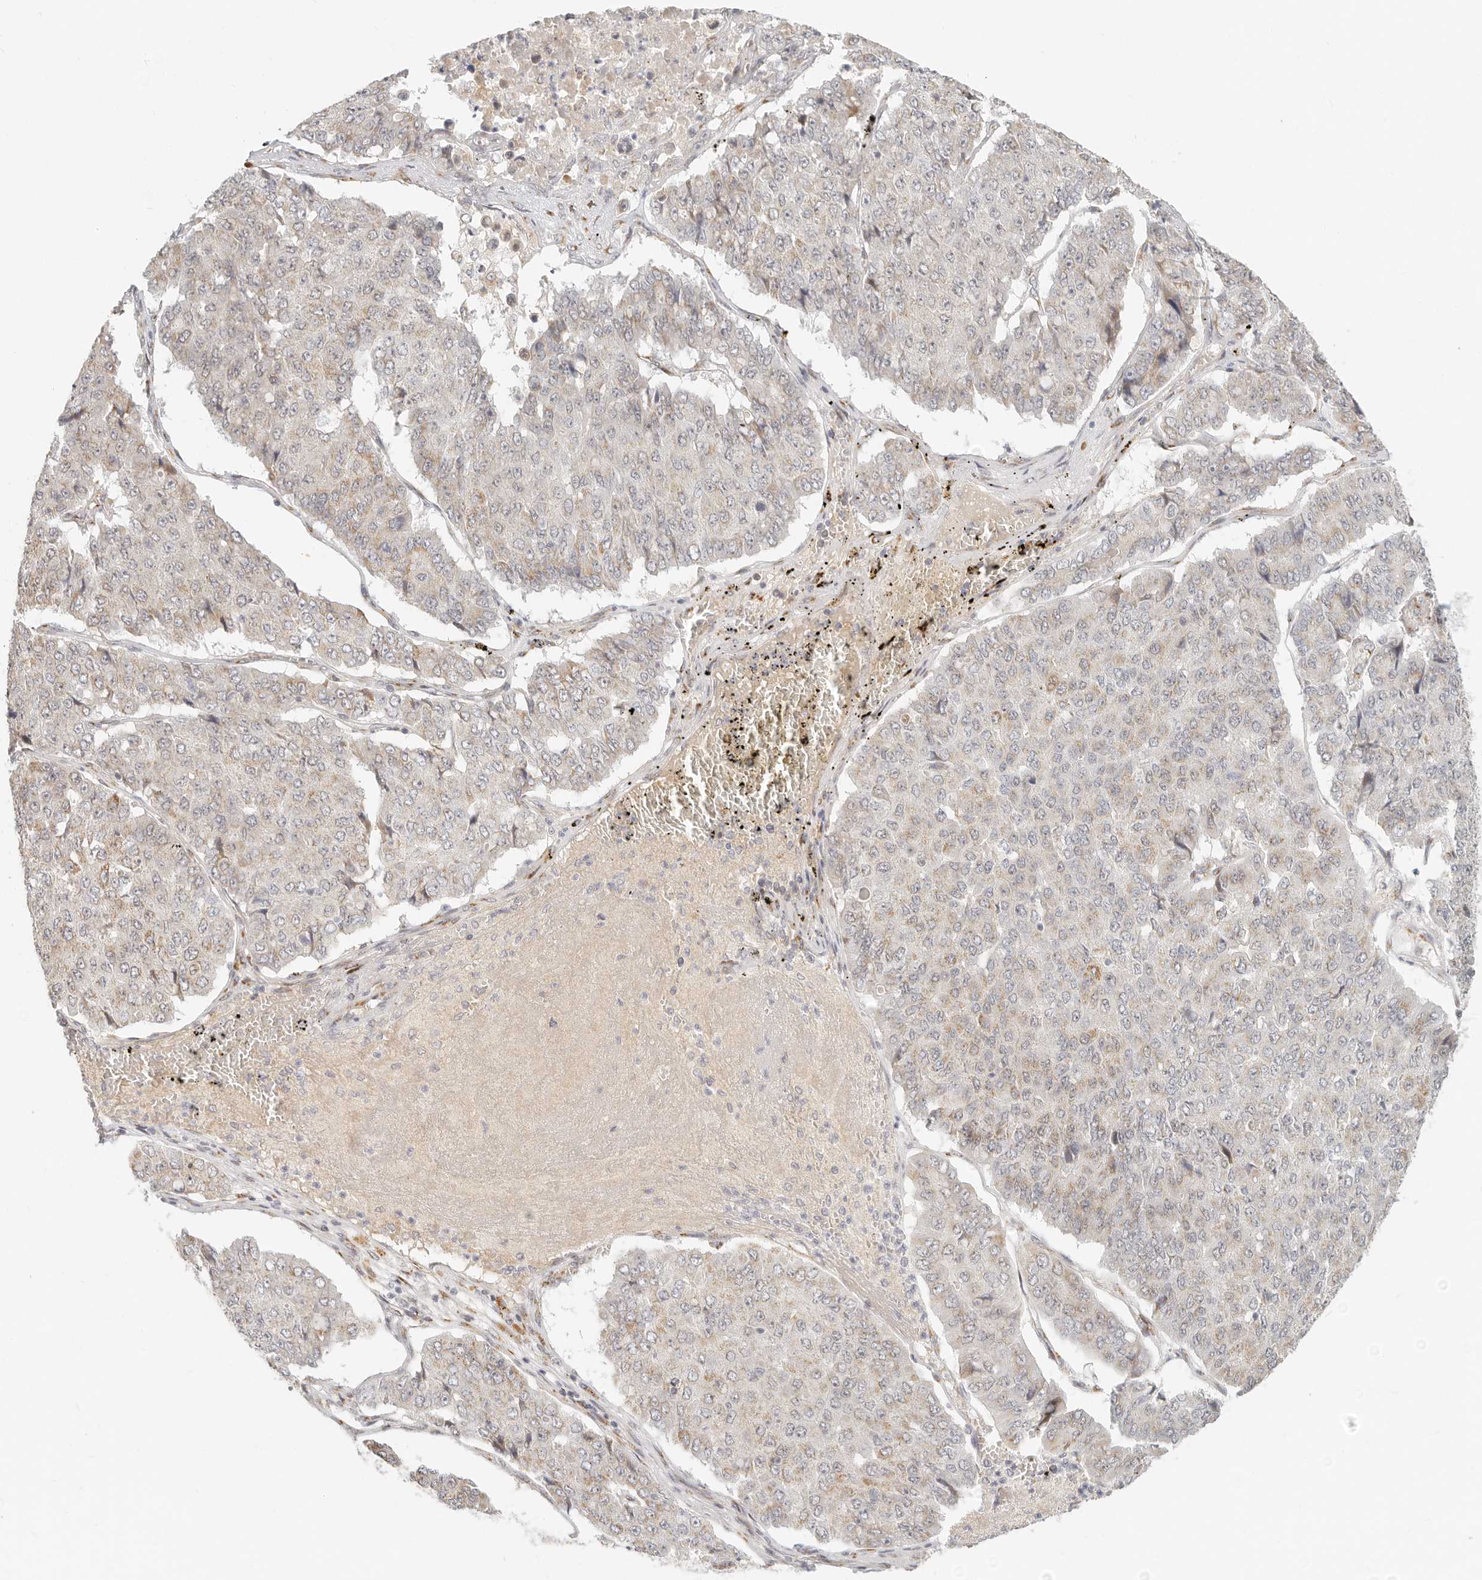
{"staining": {"intensity": "weak", "quantity": "25%-75%", "location": "cytoplasmic/membranous"}, "tissue": "pancreatic cancer", "cell_type": "Tumor cells", "image_type": "cancer", "snomed": [{"axis": "morphology", "description": "Adenocarcinoma, NOS"}, {"axis": "topography", "description": "Pancreas"}], "caption": "Immunohistochemical staining of human pancreatic cancer exhibits low levels of weak cytoplasmic/membranous protein expression in about 25%-75% of tumor cells.", "gene": "FAM20B", "patient": {"sex": "male", "age": 50}}